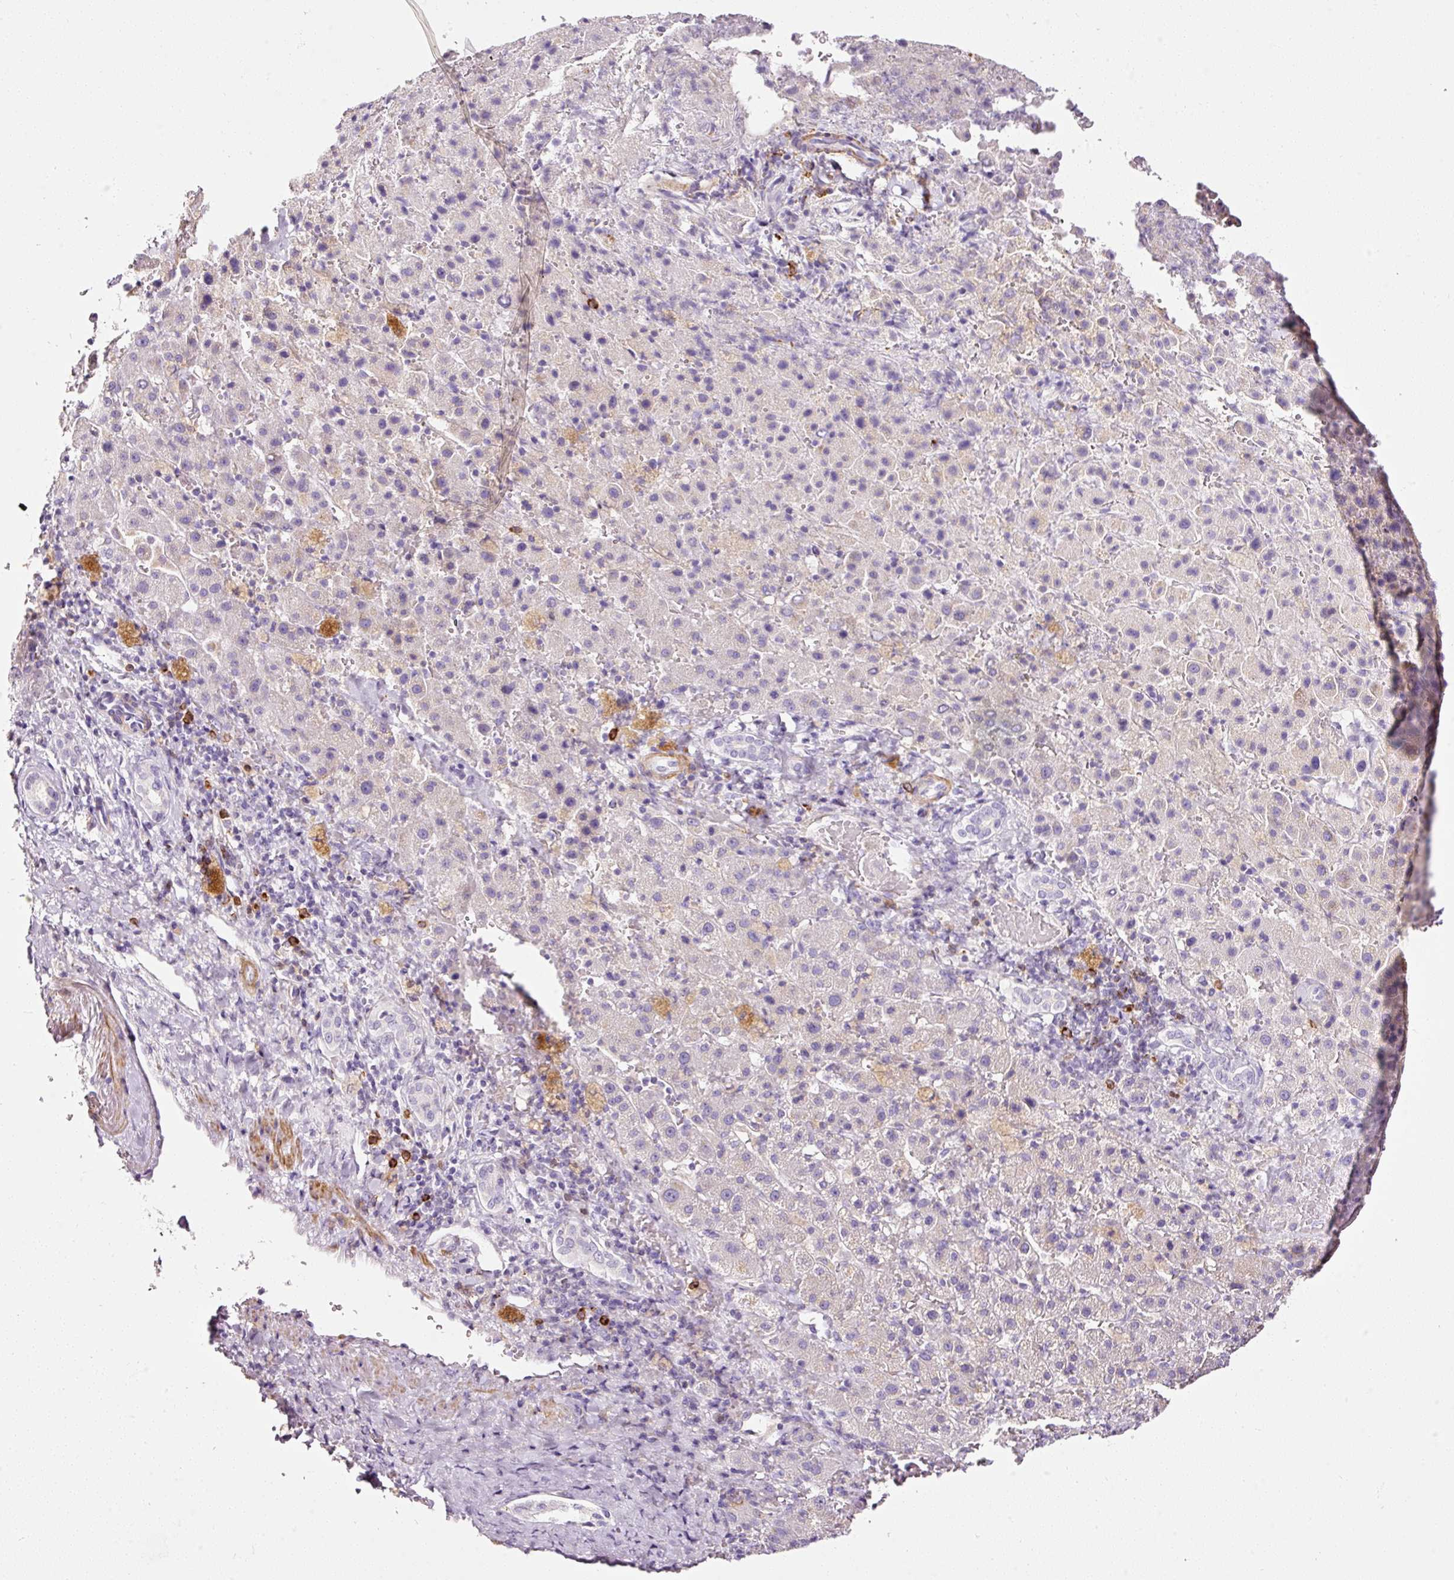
{"staining": {"intensity": "negative", "quantity": "none", "location": "none"}, "tissue": "liver cancer", "cell_type": "Tumor cells", "image_type": "cancer", "snomed": [{"axis": "morphology", "description": "Carcinoma, Hepatocellular, NOS"}, {"axis": "topography", "description": "Liver"}], "caption": "This is an IHC photomicrograph of hepatocellular carcinoma (liver). There is no positivity in tumor cells.", "gene": "CYB561A3", "patient": {"sex": "female", "age": 58}}